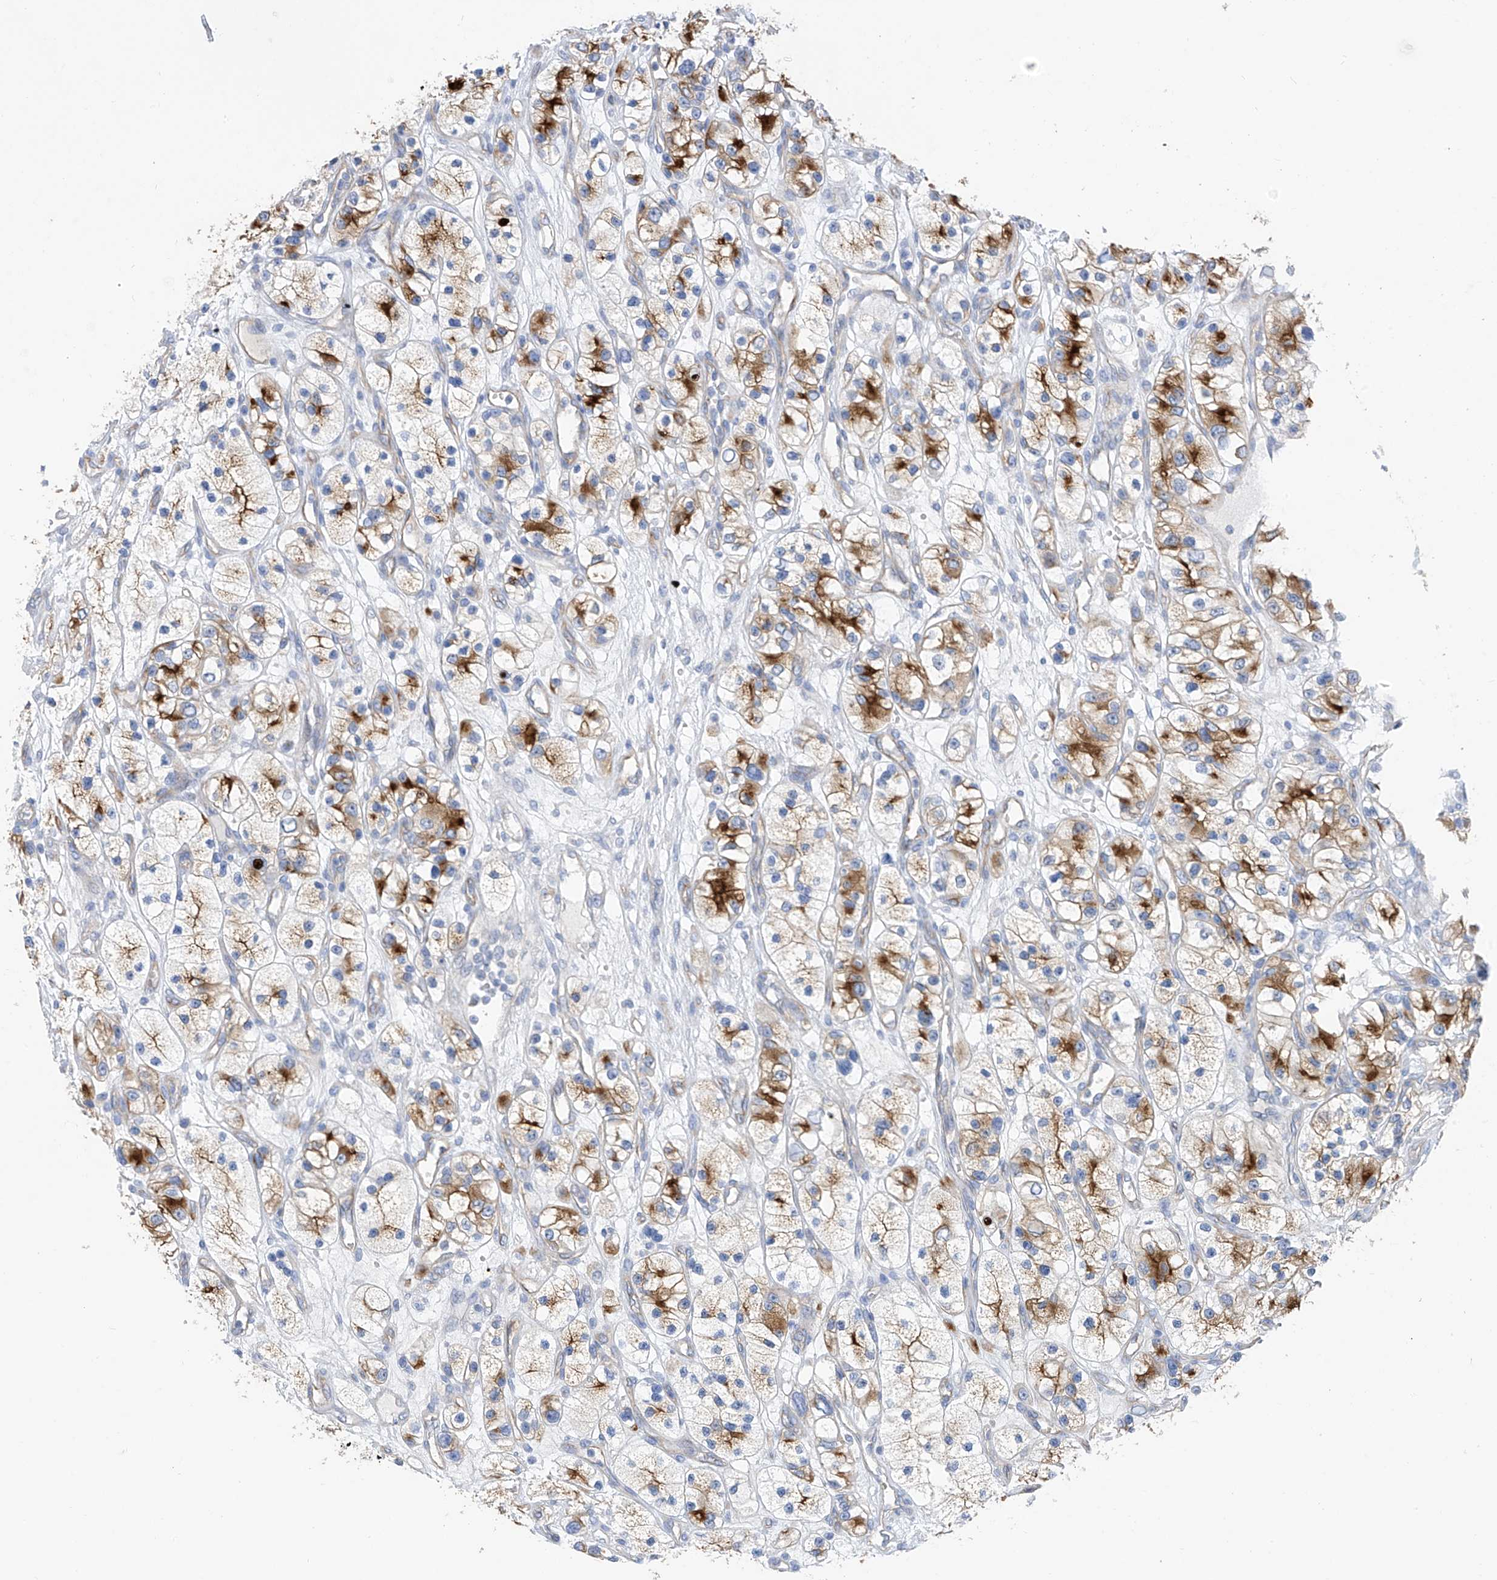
{"staining": {"intensity": "strong", "quantity": "<25%", "location": "cytoplasmic/membranous"}, "tissue": "renal cancer", "cell_type": "Tumor cells", "image_type": "cancer", "snomed": [{"axis": "morphology", "description": "Adenocarcinoma, NOS"}, {"axis": "topography", "description": "Kidney"}], "caption": "Immunohistochemical staining of renal adenocarcinoma exhibits medium levels of strong cytoplasmic/membranous staining in approximately <25% of tumor cells.", "gene": "ITGA9", "patient": {"sex": "female", "age": 57}}